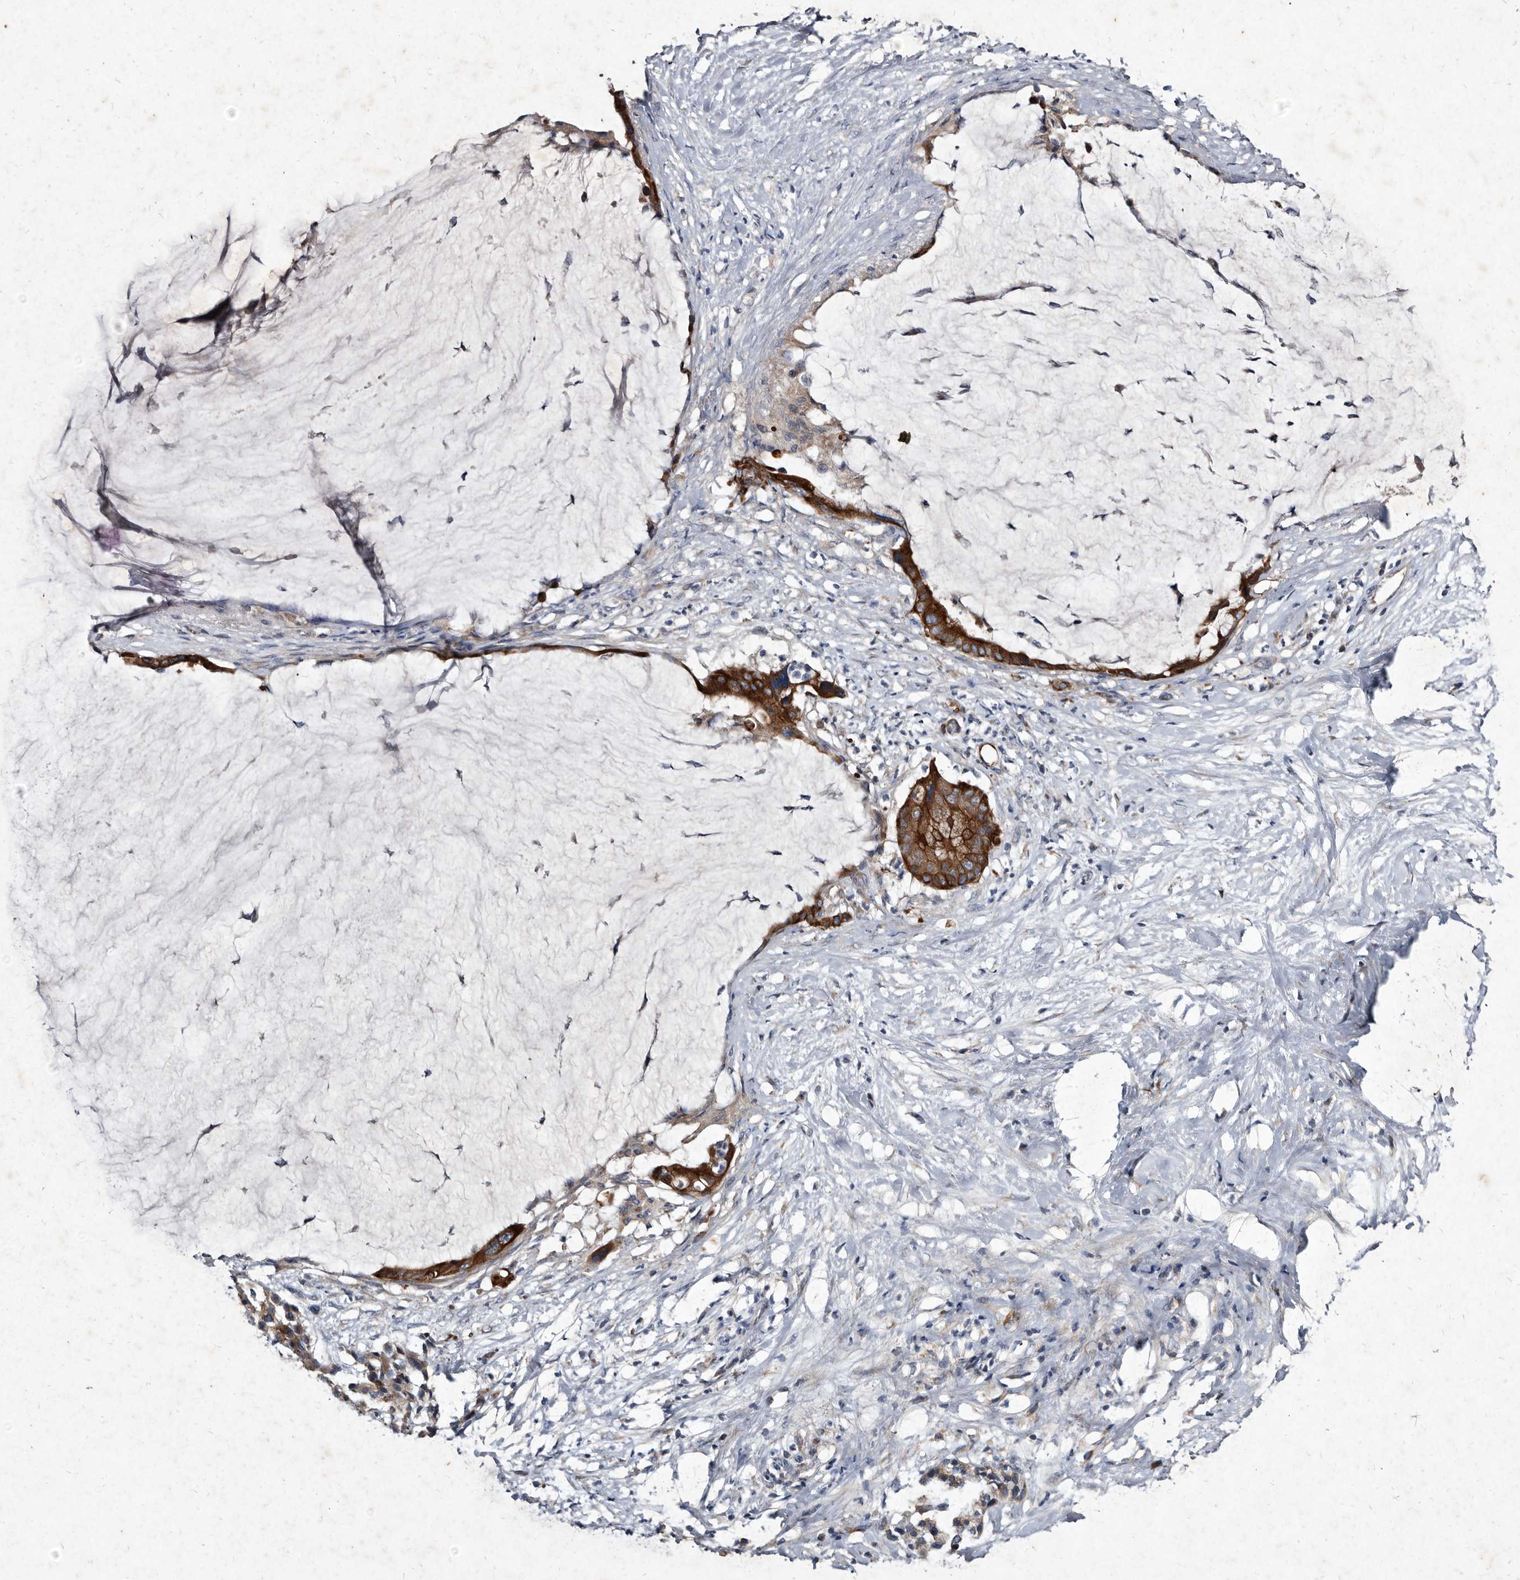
{"staining": {"intensity": "strong", "quantity": ">75%", "location": "cytoplasmic/membranous"}, "tissue": "pancreatic cancer", "cell_type": "Tumor cells", "image_type": "cancer", "snomed": [{"axis": "morphology", "description": "Adenocarcinoma, NOS"}, {"axis": "topography", "description": "Pancreas"}], "caption": "An image showing strong cytoplasmic/membranous positivity in about >75% of tumor cells in pancreatic cancer (adenocarcinoma), as visualized by brown immunohistochemical staining.", "gene": "YPEL3", "patient": {"sex": "male", "age": 41}}